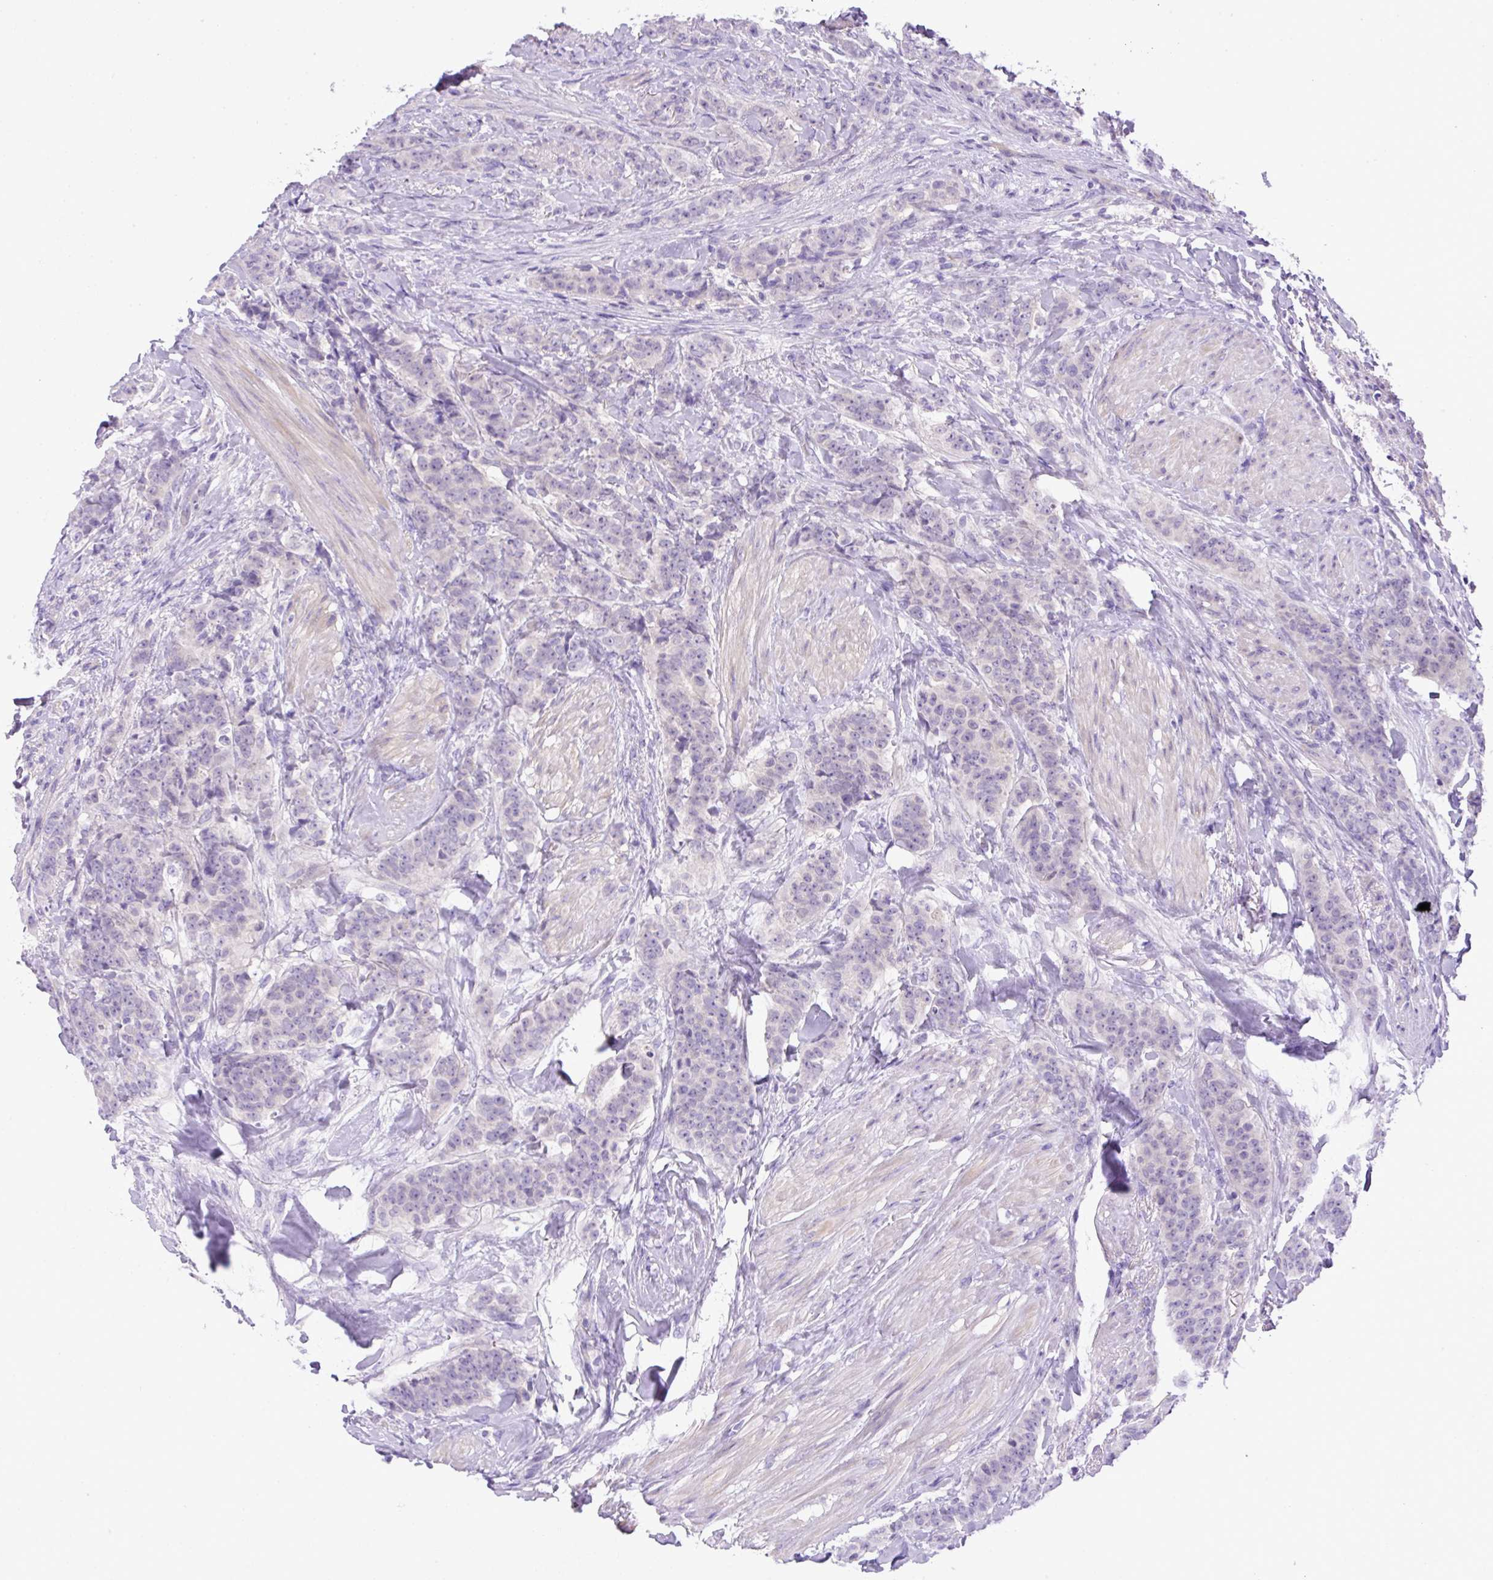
{"staining": {"intensity": "negative", "quantity": "none", "location": "none"}, "tissue": "breast cancer", "cell_type": "Tumor cells", "image_type": "cancer", "snomed": [{"axis": "morphology", "description": "Duct carcinoma"}, {"axis": "topography", "description": "Breast"}], "caption": "Human breast intraductal carcinoma stained for a protein using immunohistochemistry displays no expression in tumor cells.", "gene": "NPTN", "patient": {"sex": "female", "age": 40}}